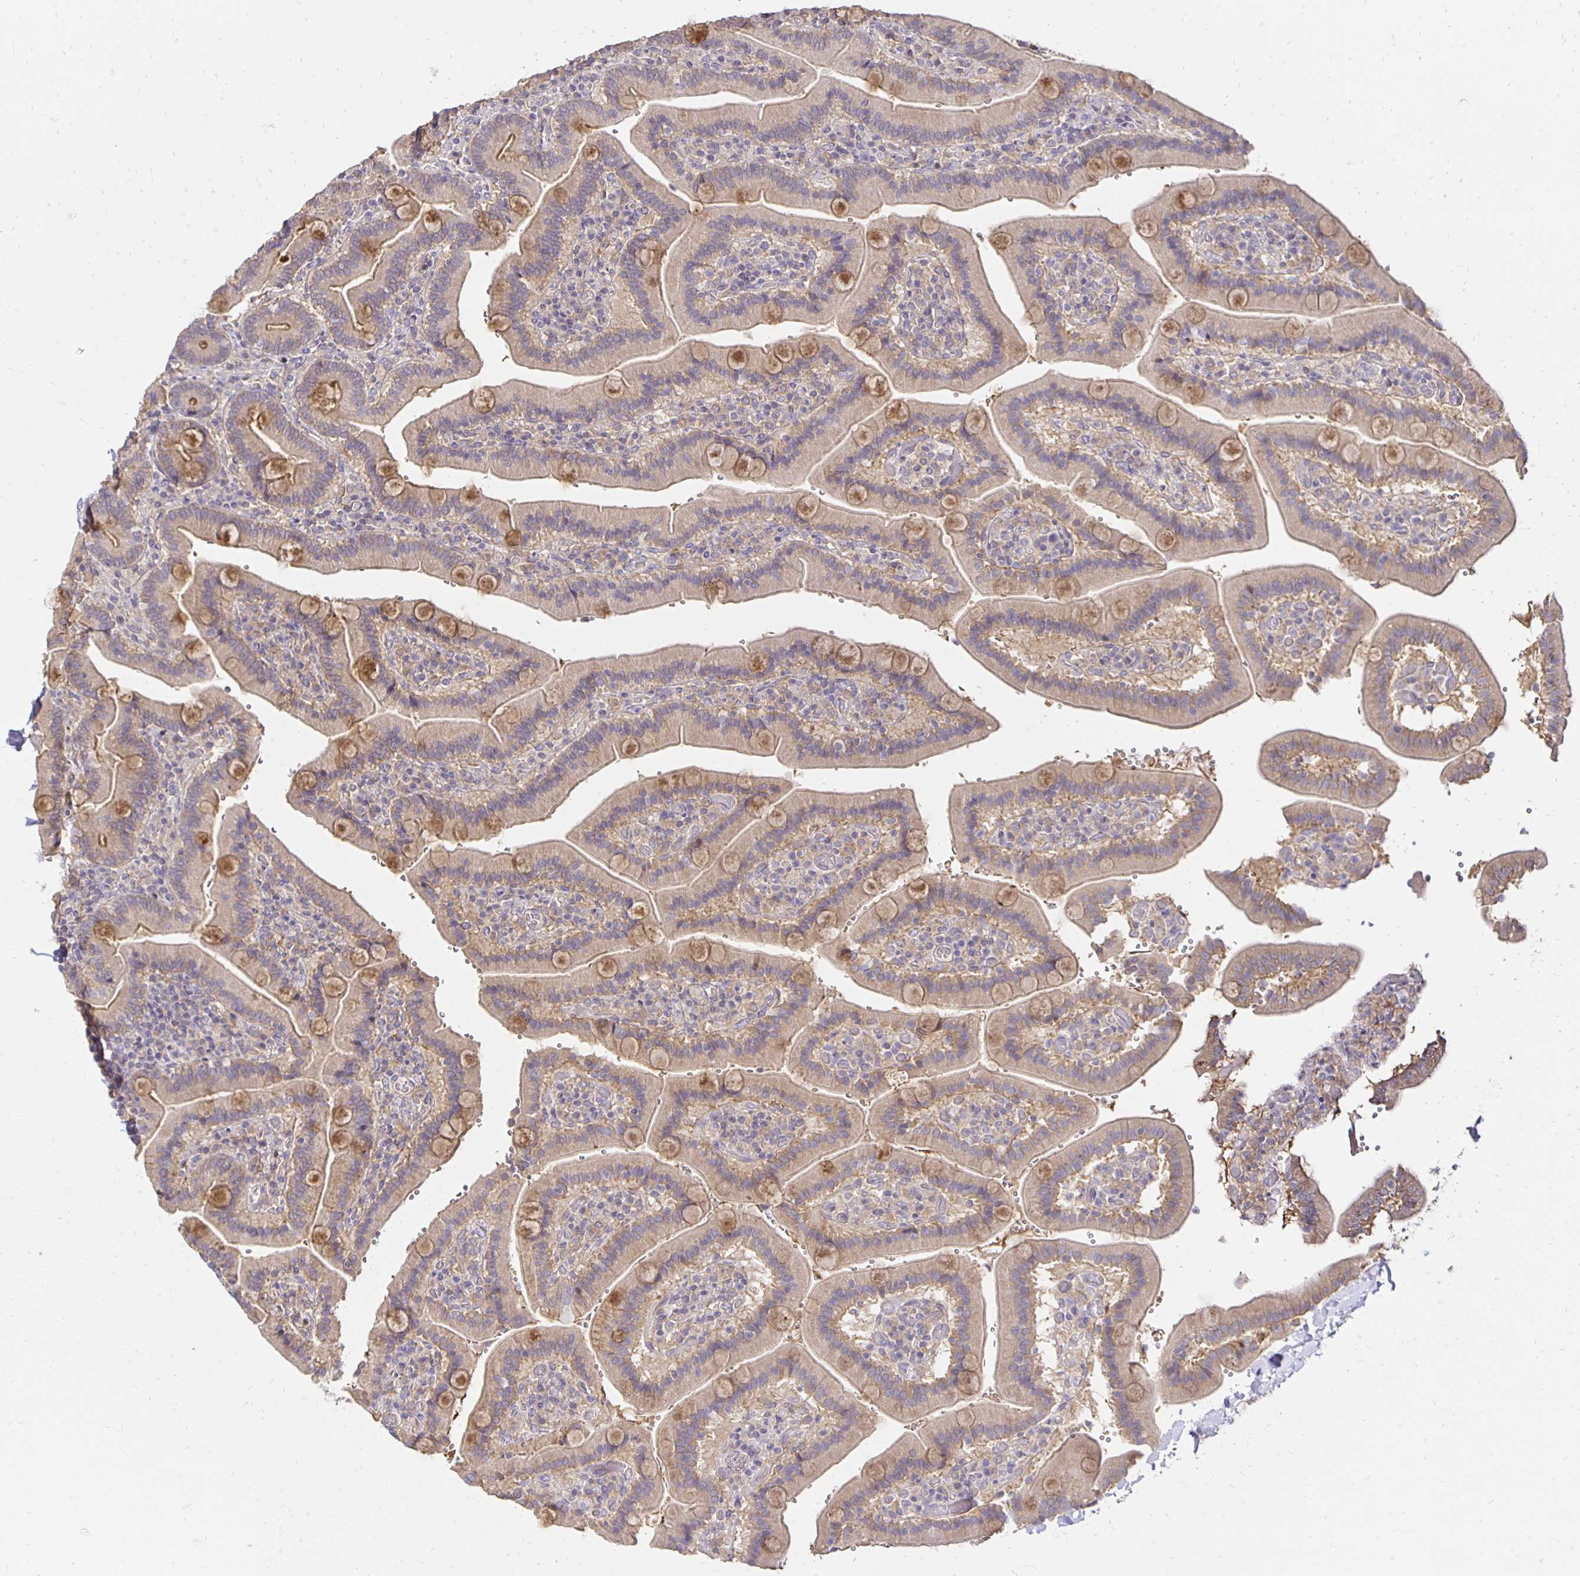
{"staining": {"intensity": "moderate", "quantity": "25%-75%", "location": "cytoplasmic/membranous"}, "tissue": "duodenum", "cell_type": "Glandular cells", "image_type": "normal", "snomed": [{"axis": "morphology", "description": "Normal tissue, NOS"}, {"axis": "topography", "description": "Duodenum"}], "caption": "This histopathology image exhibits immunohistochemistry (IHC) staining of normal duodenum, with medium moderate cytoplasmic/membranous staining in approximately 25%-75% of glandular cells.", "gene": "PNPLA3", "patient": {"sex": "female", "age": 62}}